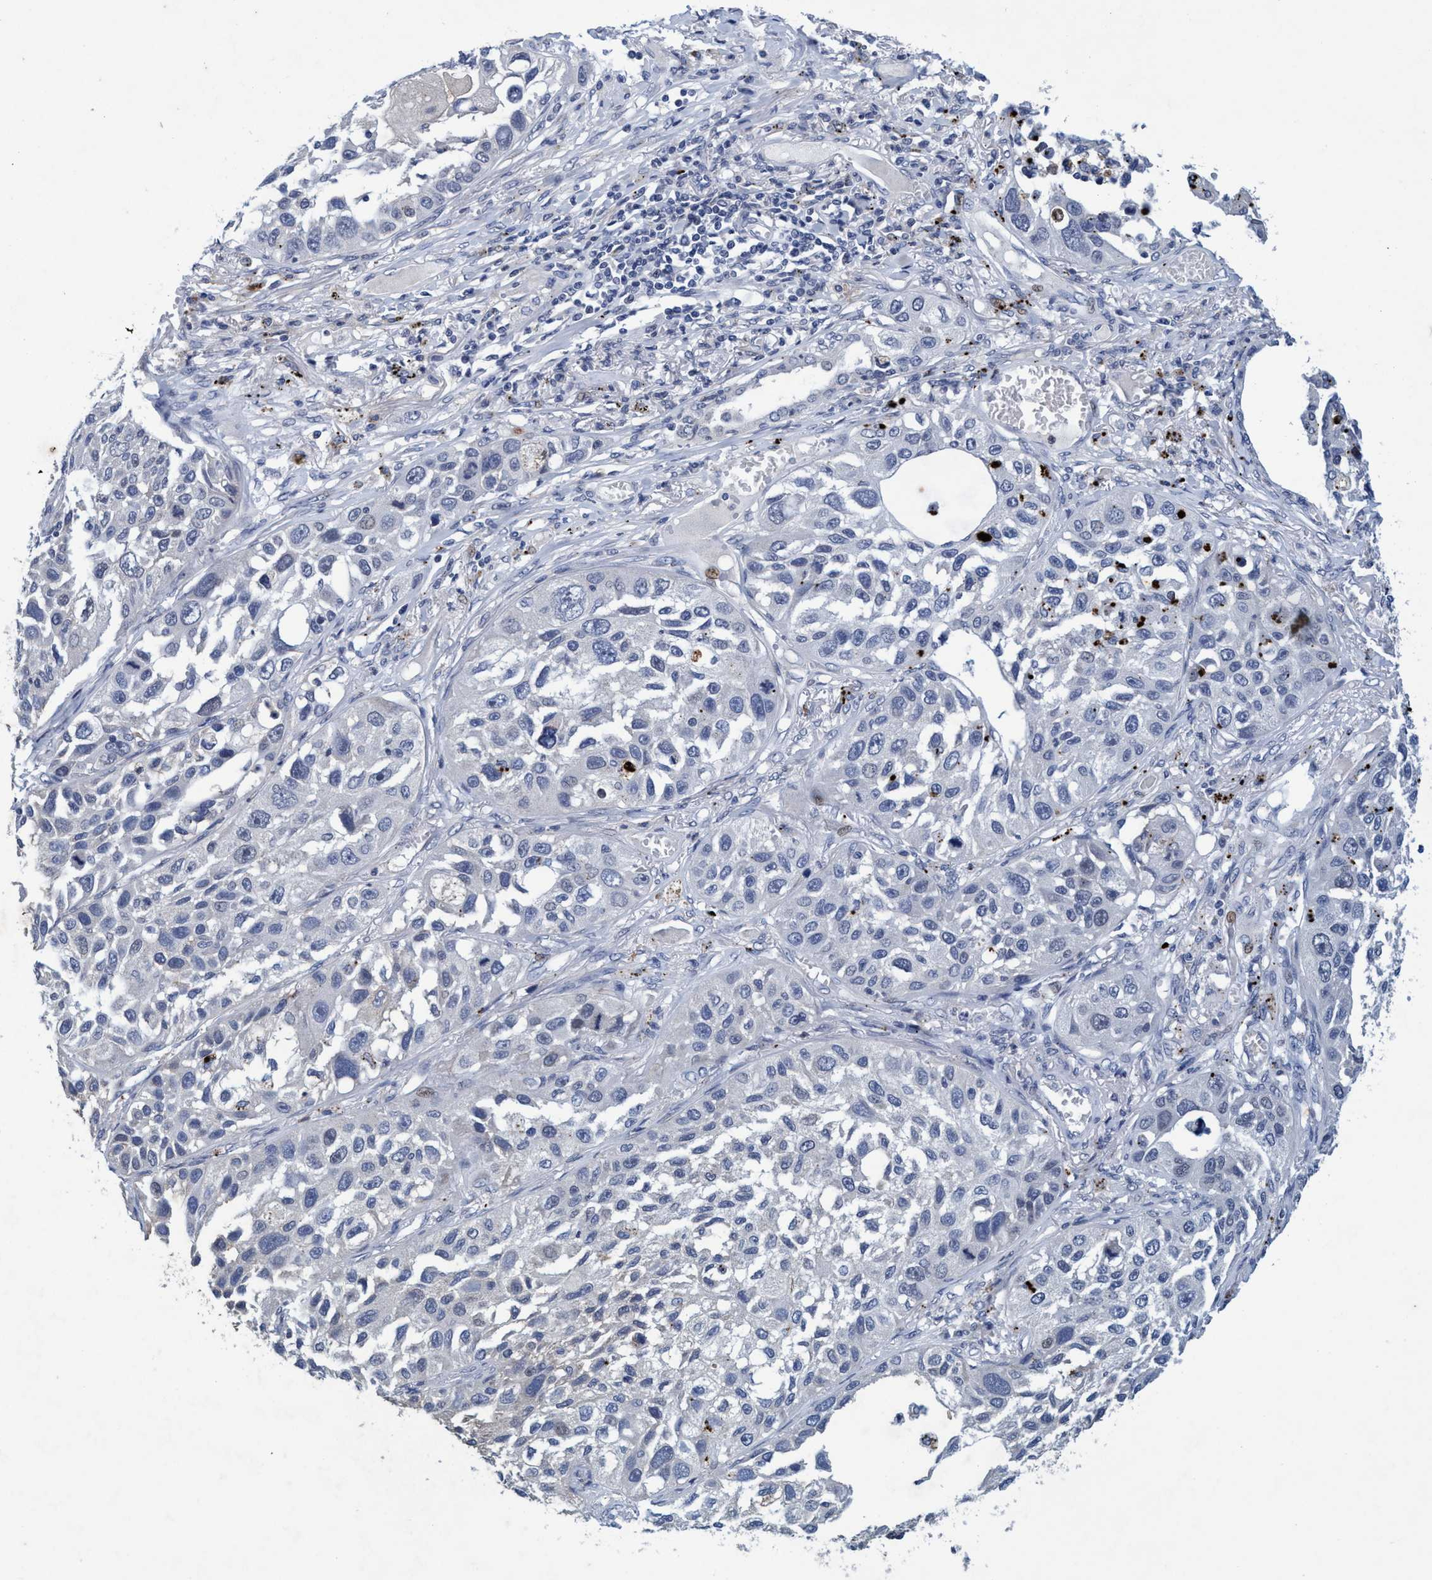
{"staining": {"intensity": "weak", "quantity": "<25%", "location": "cytoplasmic/membranous"}, "tissue": "lung cancer", "cell_type": "Tumor cells", "image_type": "cancer", "snomed": [{"axis": "morphology", "description": "Squamous cell carcinoma, NOS"}, {"axis": "topography", "description": "Lung"}], "caption": "The photomicrograph demonstrates no staining of tumor cells in squamous cell carcinoma (lung).", "gene": "GRB14", "patient": {"sex": "male", "age": 71}}